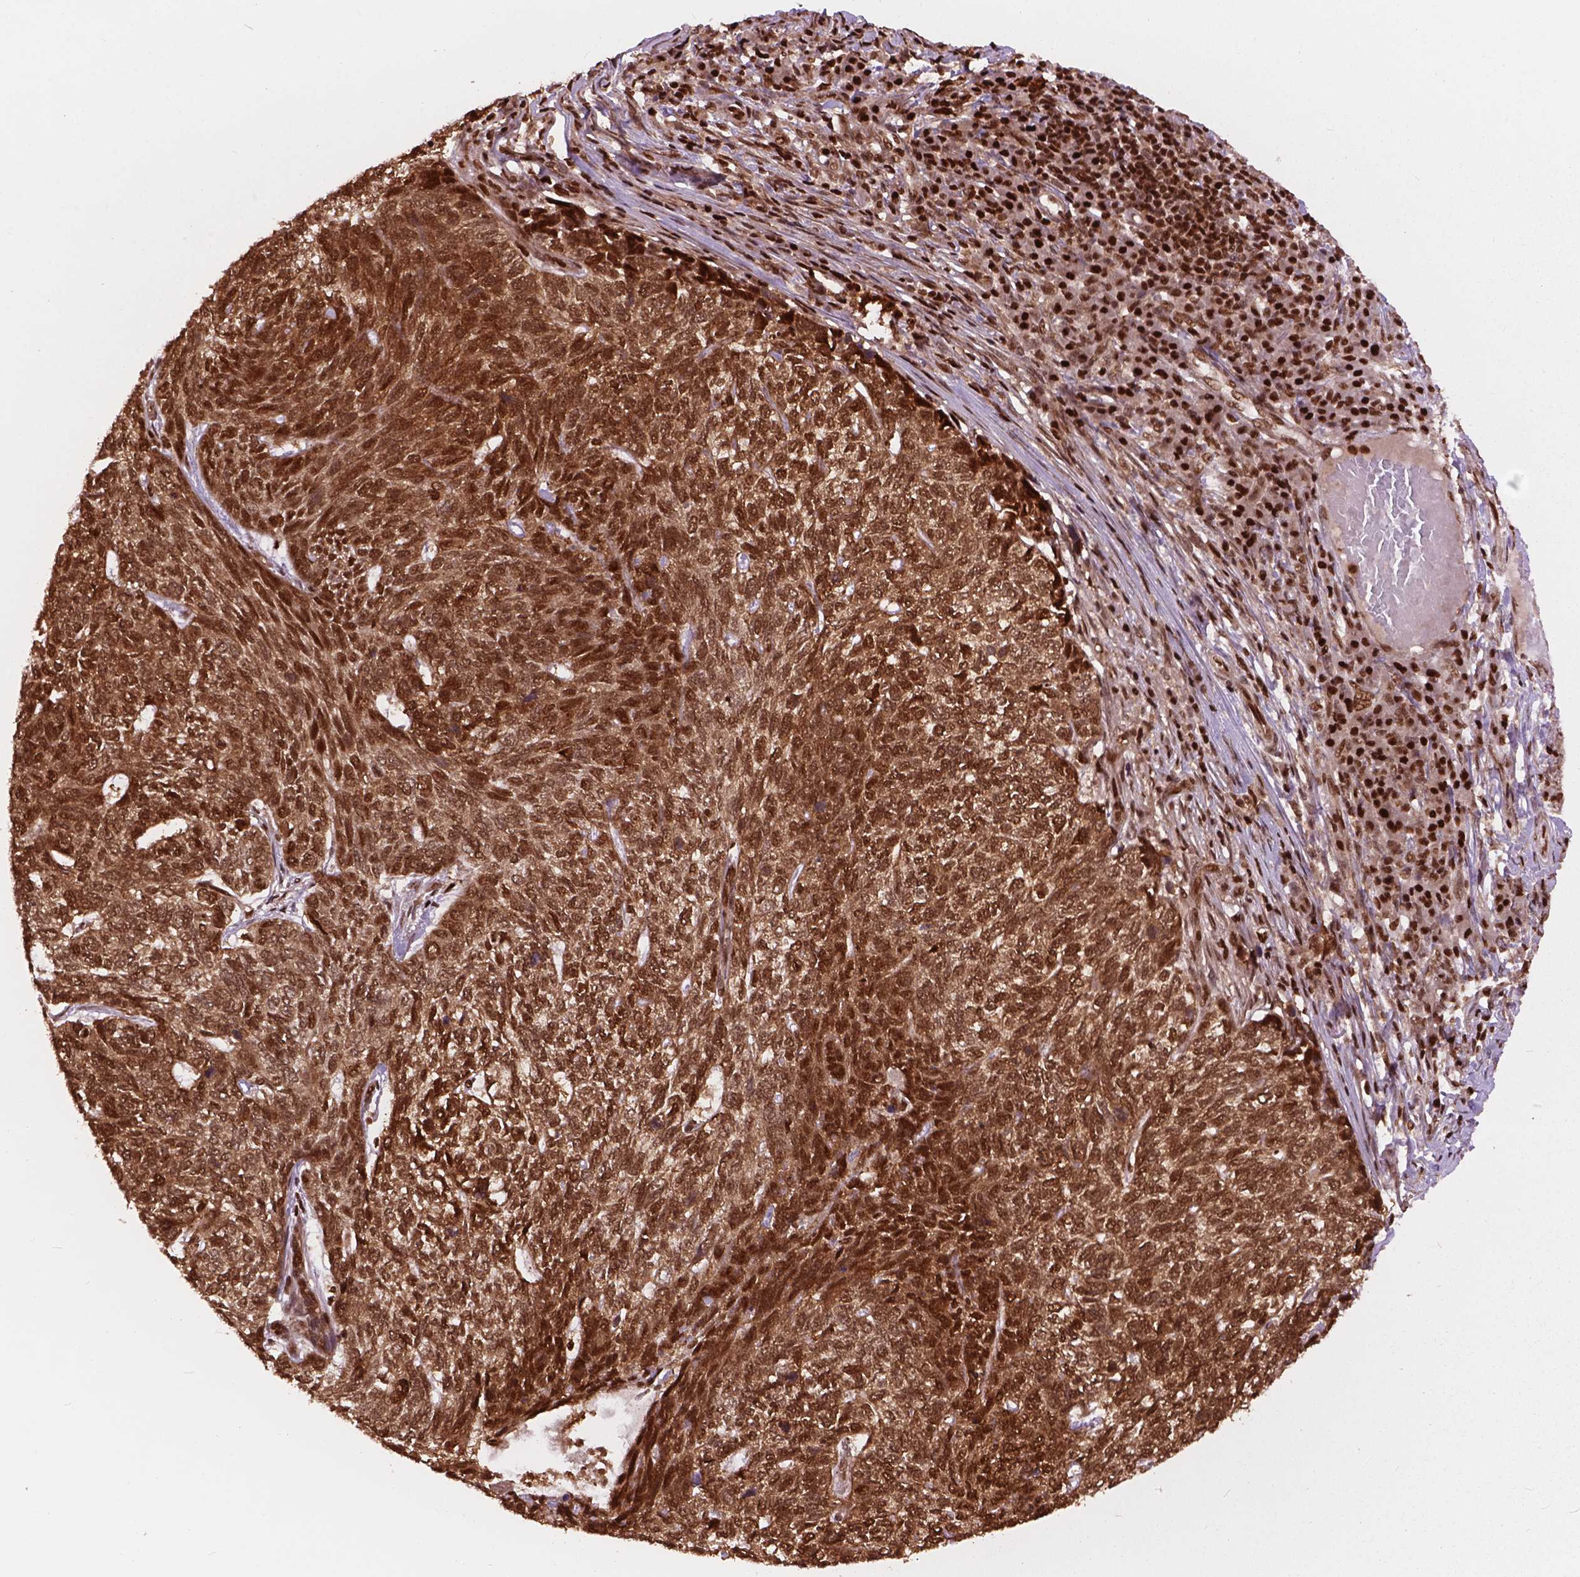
{"staining": {"intensity": "moderate", "quantity": ">75%", "location": "cytoplasmic/membranous,nuclear"}, "tissue": "skin cancer", "cell_type": "Tumor cells", "image_type": "cancer", "snomed": [{"axis": "morphology", "description": "Basal cell carcinoma"}, {"axis": "topography", "description": "Skin"}], "caption": "Moderate cytoplasmic/membranous and nuclear protein expression is seen in approximately >75% of tumor cells in skin cancer (basal cell carcinoma).", "gene": "ANP32B", "patient": {"sex": "female", "age": 65}}